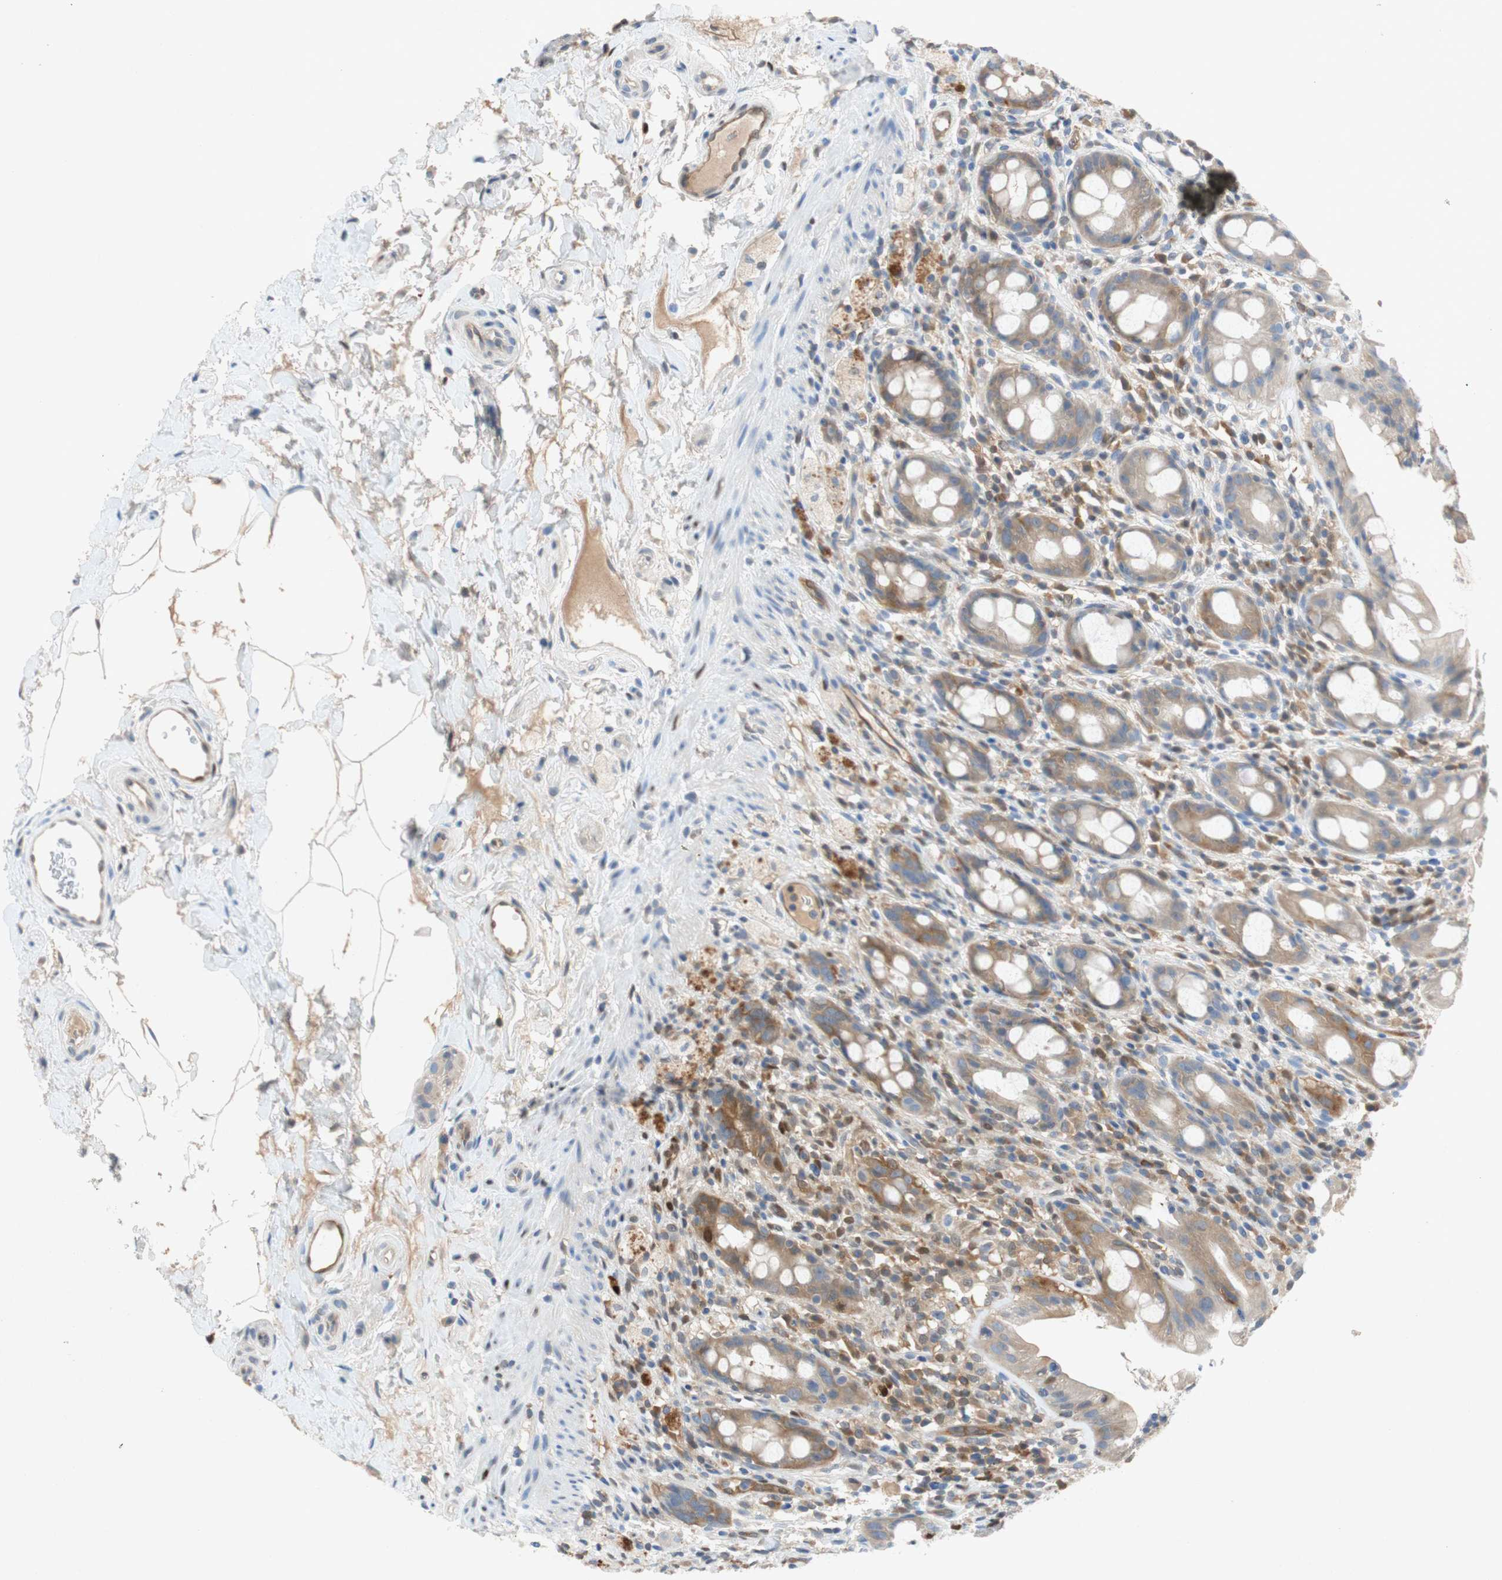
{"staining": {"intensity": "weak", "quantity": "25%-75%", "location": "cytoplasmic/membranous,nuclear"}, "tissue": "rectum", "cell_type": "Glandular cells", "image_type": "normal", "snomed": [{"axis": "morphology", "description": "Normal tissue, NOS"}, {"axis": "topography", "description": "Rectum"}], "caption": "A high-resolution photomicrograph shows immunohistochemistry (IHC) staining of unremarkable rectum, which shows weak cytoplasmic/membranous,nuclear positivity in about 25%-75% of glandular cells. The staining was performed using DAB (3,3'-diaminobenzidine), with brown indicating positive protein expression. Nuclei are stained blue with hematoxylin.", "gene": "RELB", "patient": {"sex": "male", "age": 44}}